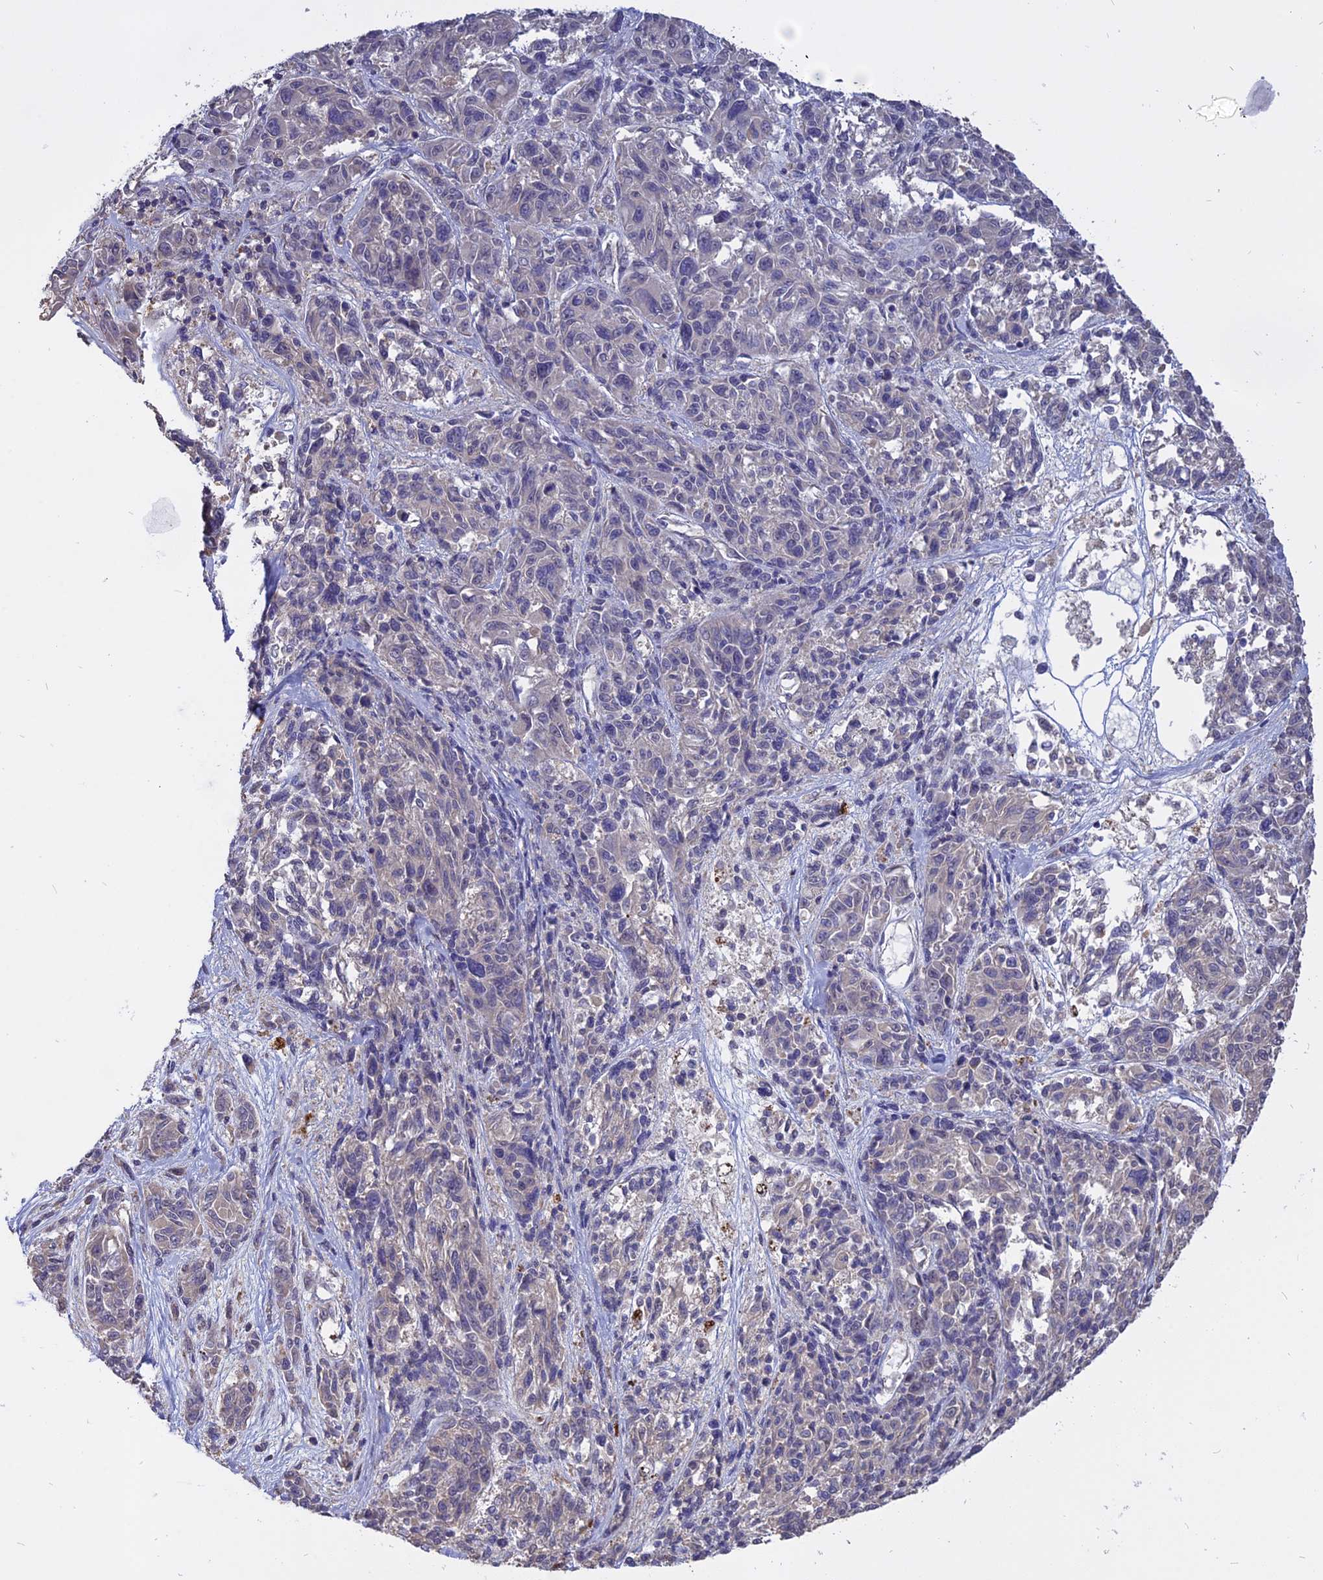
{"staining": {"intensity": "negative", "quantity": "none", "location": "none"}, "tissue": "melanoma", "cell_type": "Tumor cells", "image_type": "cancer", "snomed": [{"axis": "morphology", "description": "Malignant melanoma, NOS"}, {"axis": "topography", "description": "Skin"}], "caption": "Melanoma stained for a protein using immunohistochemistry (IHC) demonstrates no expression tumor cells.", "gene": "CARMIL2", "patient": {"sex": "male", "age": 53}}